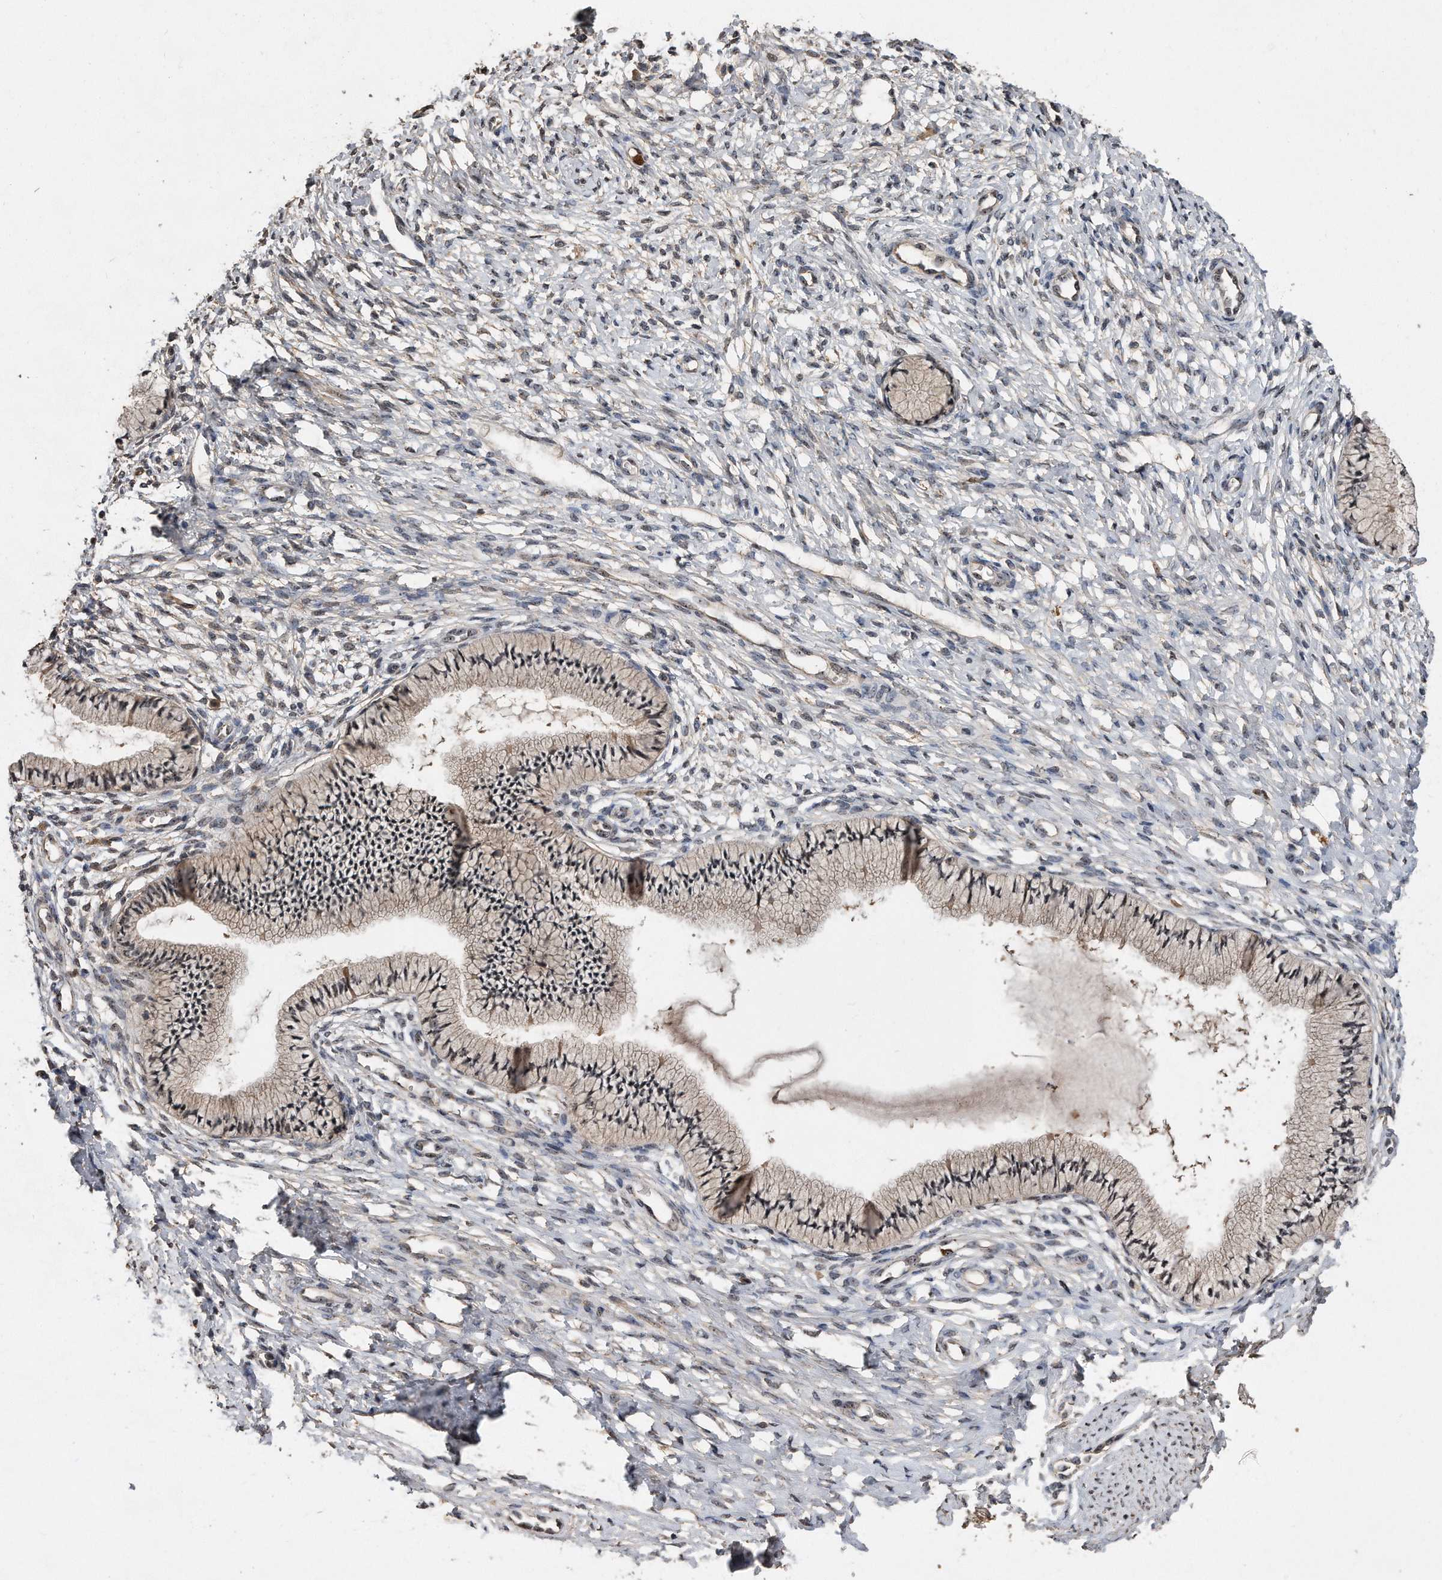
{"staining": {"intensity": "moderate", "quantity": ">75%", "location": "cytoplasmic/membranous,nuclear"}, "tissue": "cervix", "cell_type": "Glandular cells", "image_type": "normal", "snomed": [{"axis": "morphology", "description": "Normal tissue, NOS"}, {"axis": "topography", "description": "Cervix"}], "caption": "Immunohistochemistry histopathology image of benign human cervix stained for a protein (brown), which reveals medium levels of moderate cytoplasmic/membranous,nuclear staining in about >75% of glandular cells.", "gene": "PELO", "patient": {"sex": "female", "age": 36}}